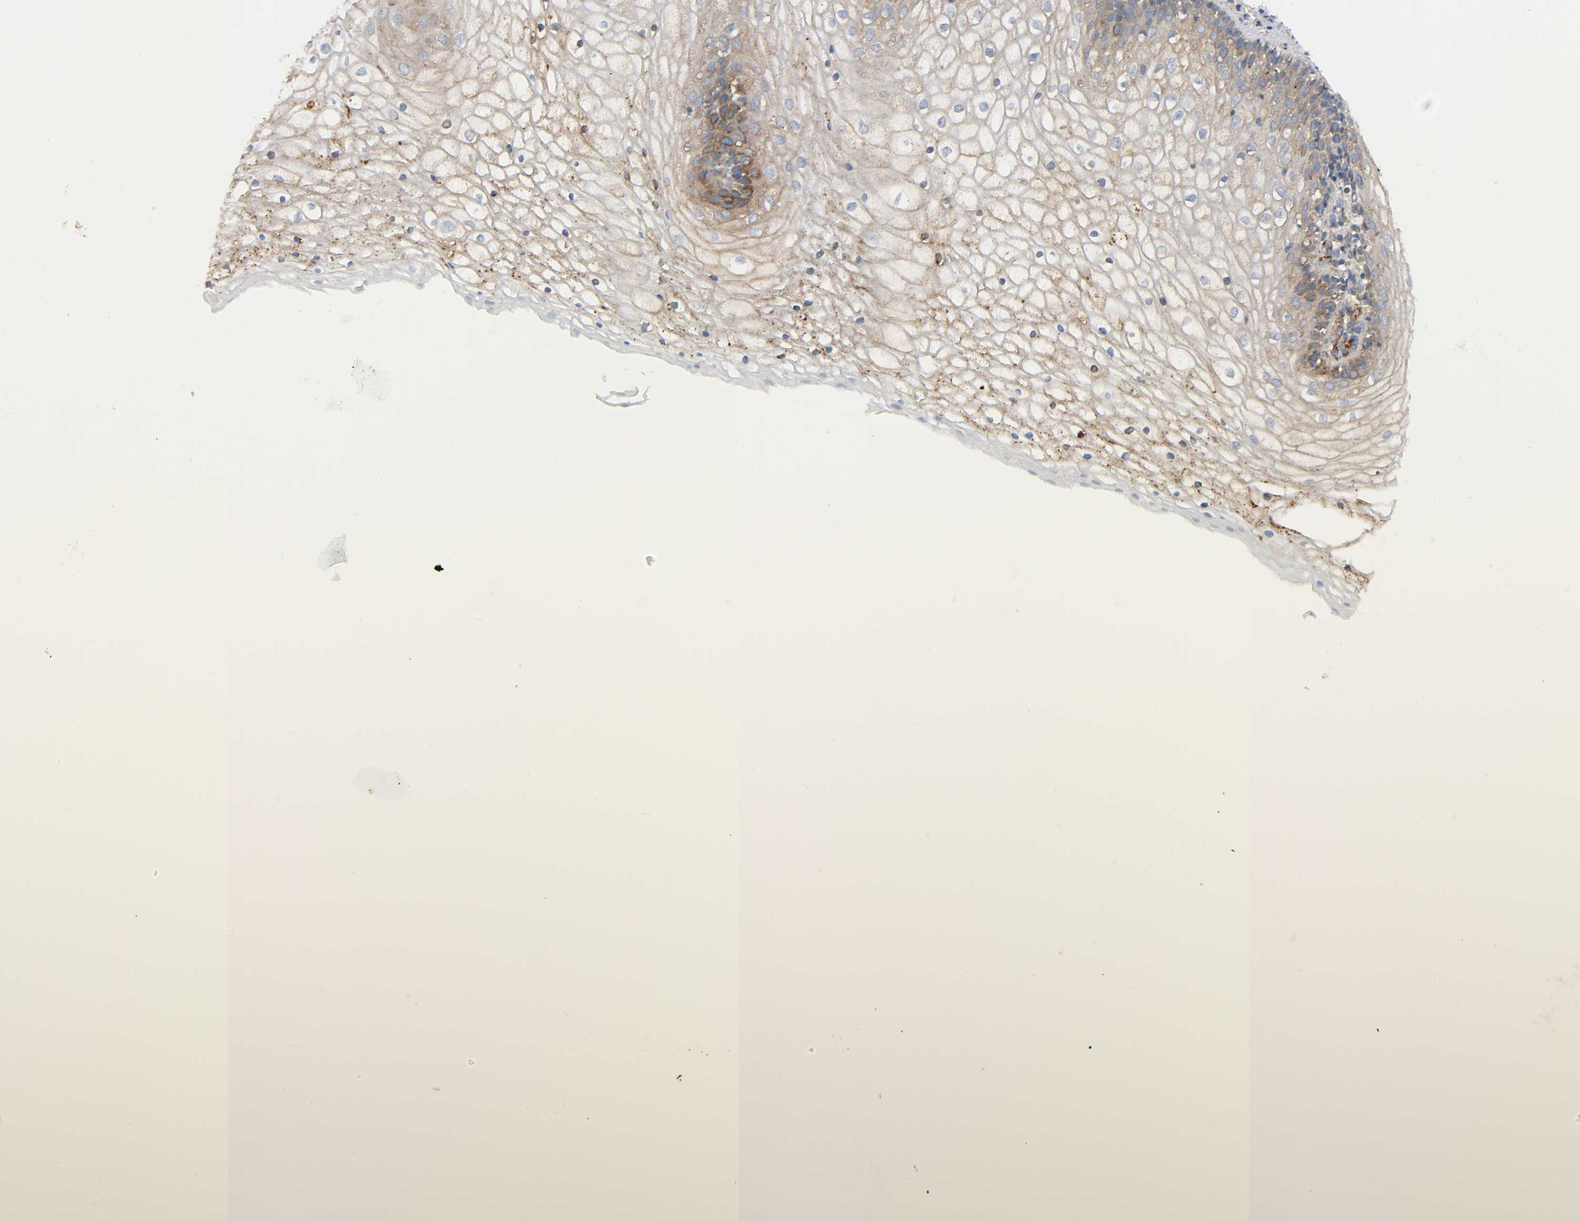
{"staining": {"intensity": "moderate", "quantity": "25%-75%", "location": "cytoplasmic/membranous"}, "tissue": "vagina", "cell_type": "Squamous epithelial cells", "image_type": "normal", "snomed": [{"axis": "morphology", "description": "Normal tissue, NOS"}, {"axis": "topography", "description": "Vagina"}], "caption": "A medium amount of moderate cytoplasmic/membranous positivity is identified in approximately 25%-75% of squamous epithelial cells in normal vagina. (DAB IHC with brightfield microscopy, high magnification).", "gene": "ARHGAP1", "patient": {"sex": "female", "age": 34}}